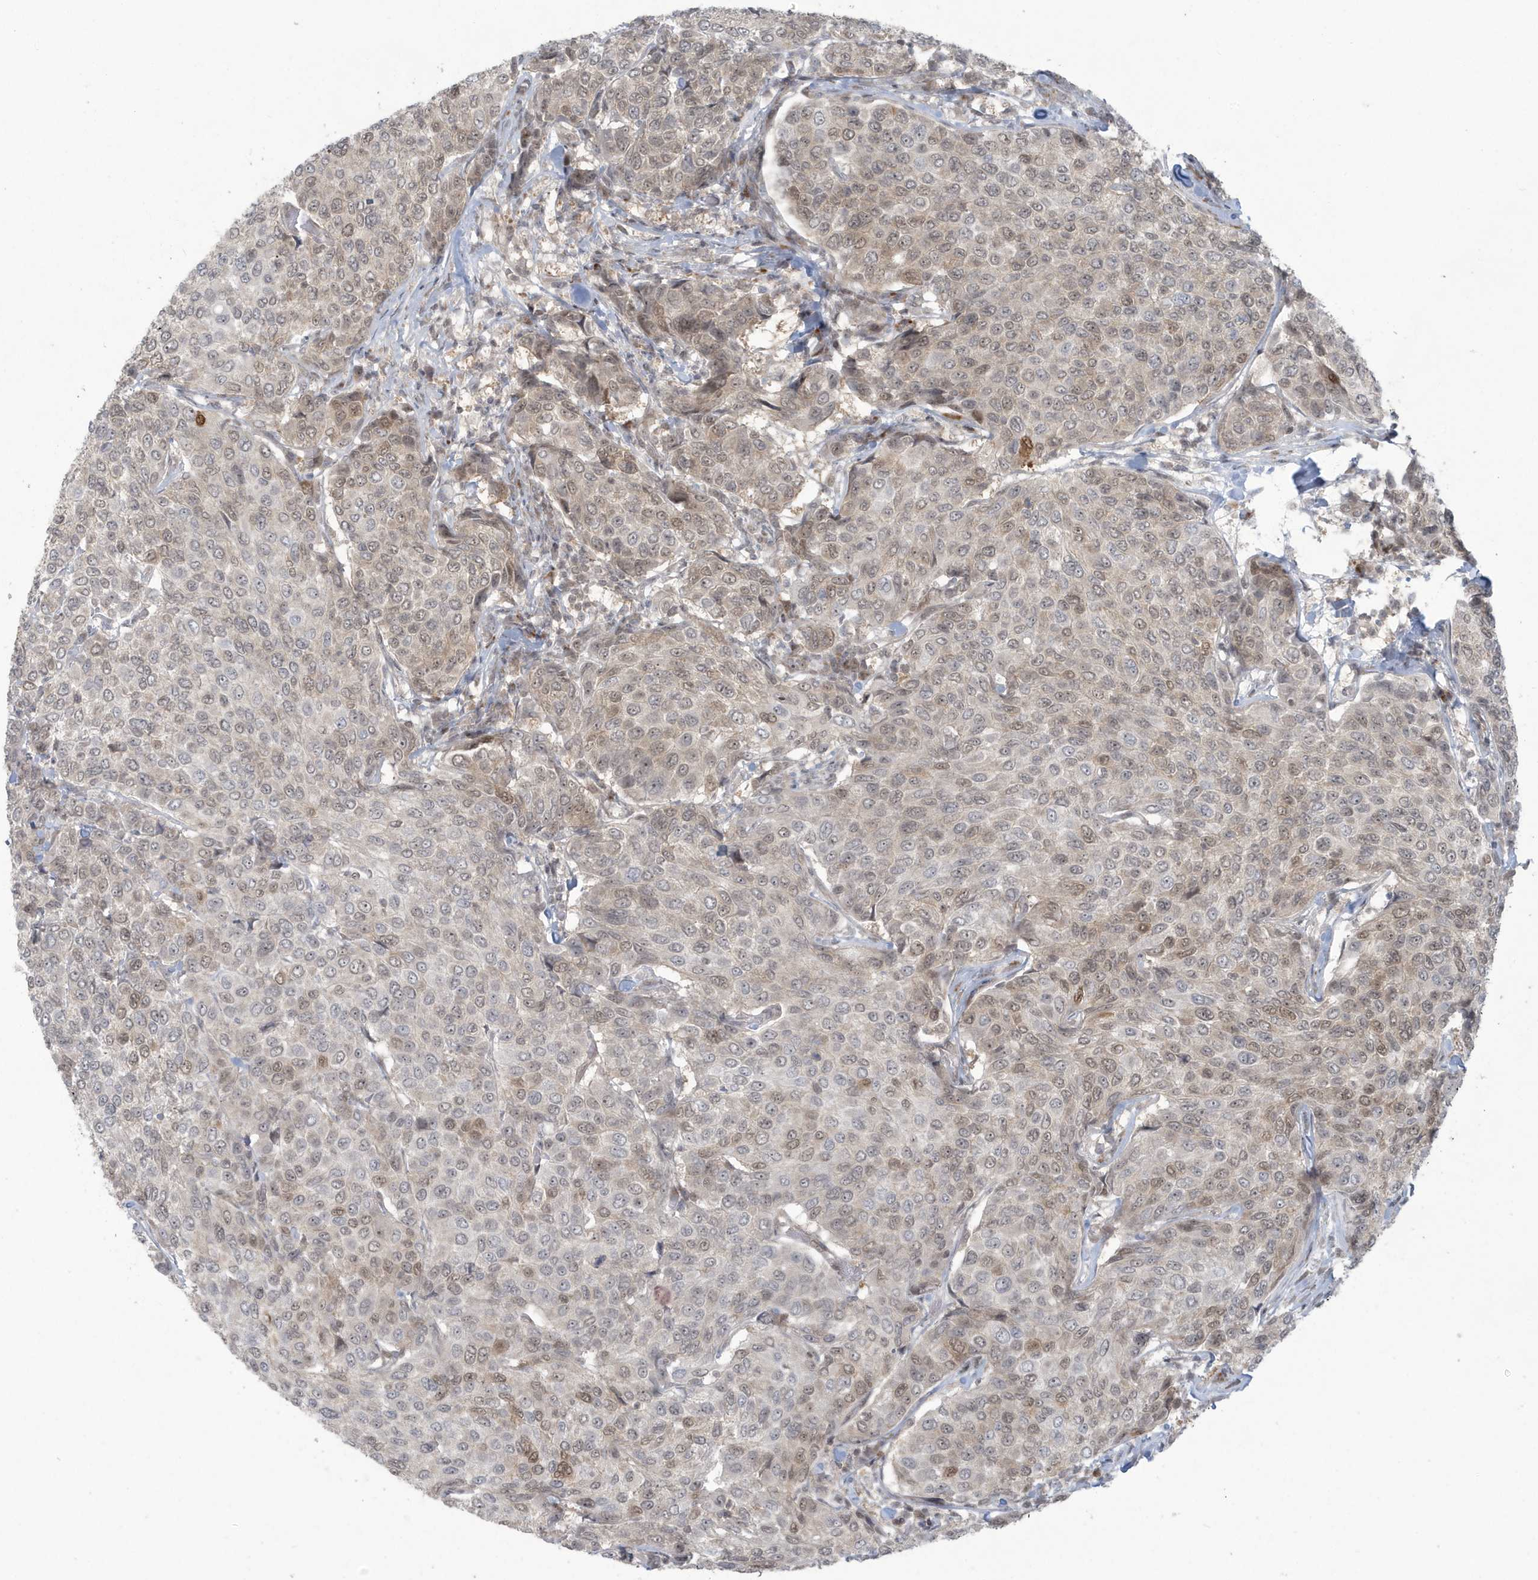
{"staining": {"intensity": "weak", "quantity": ">75%", "location": "nuclear"}, "tissue": "breast cancer", "cell_type": "Tumor cells", "image_type": "cancer", "snomed": [{"axis": "morphology", "description": "Duct carcinoma"}, {"axis": "topography", "description": "Breast"}], "caption": "Immunohistochemistry of human breast cancer demonstrates low levels of weak nuclear positivity in about >75% of tumor cells. Immunohistochemistry (ihc) stains the protein of interest in brown and the nuclei are stained blue.", "gene": "C1orf52", "patient": {"sex": "female", "age": 55}}